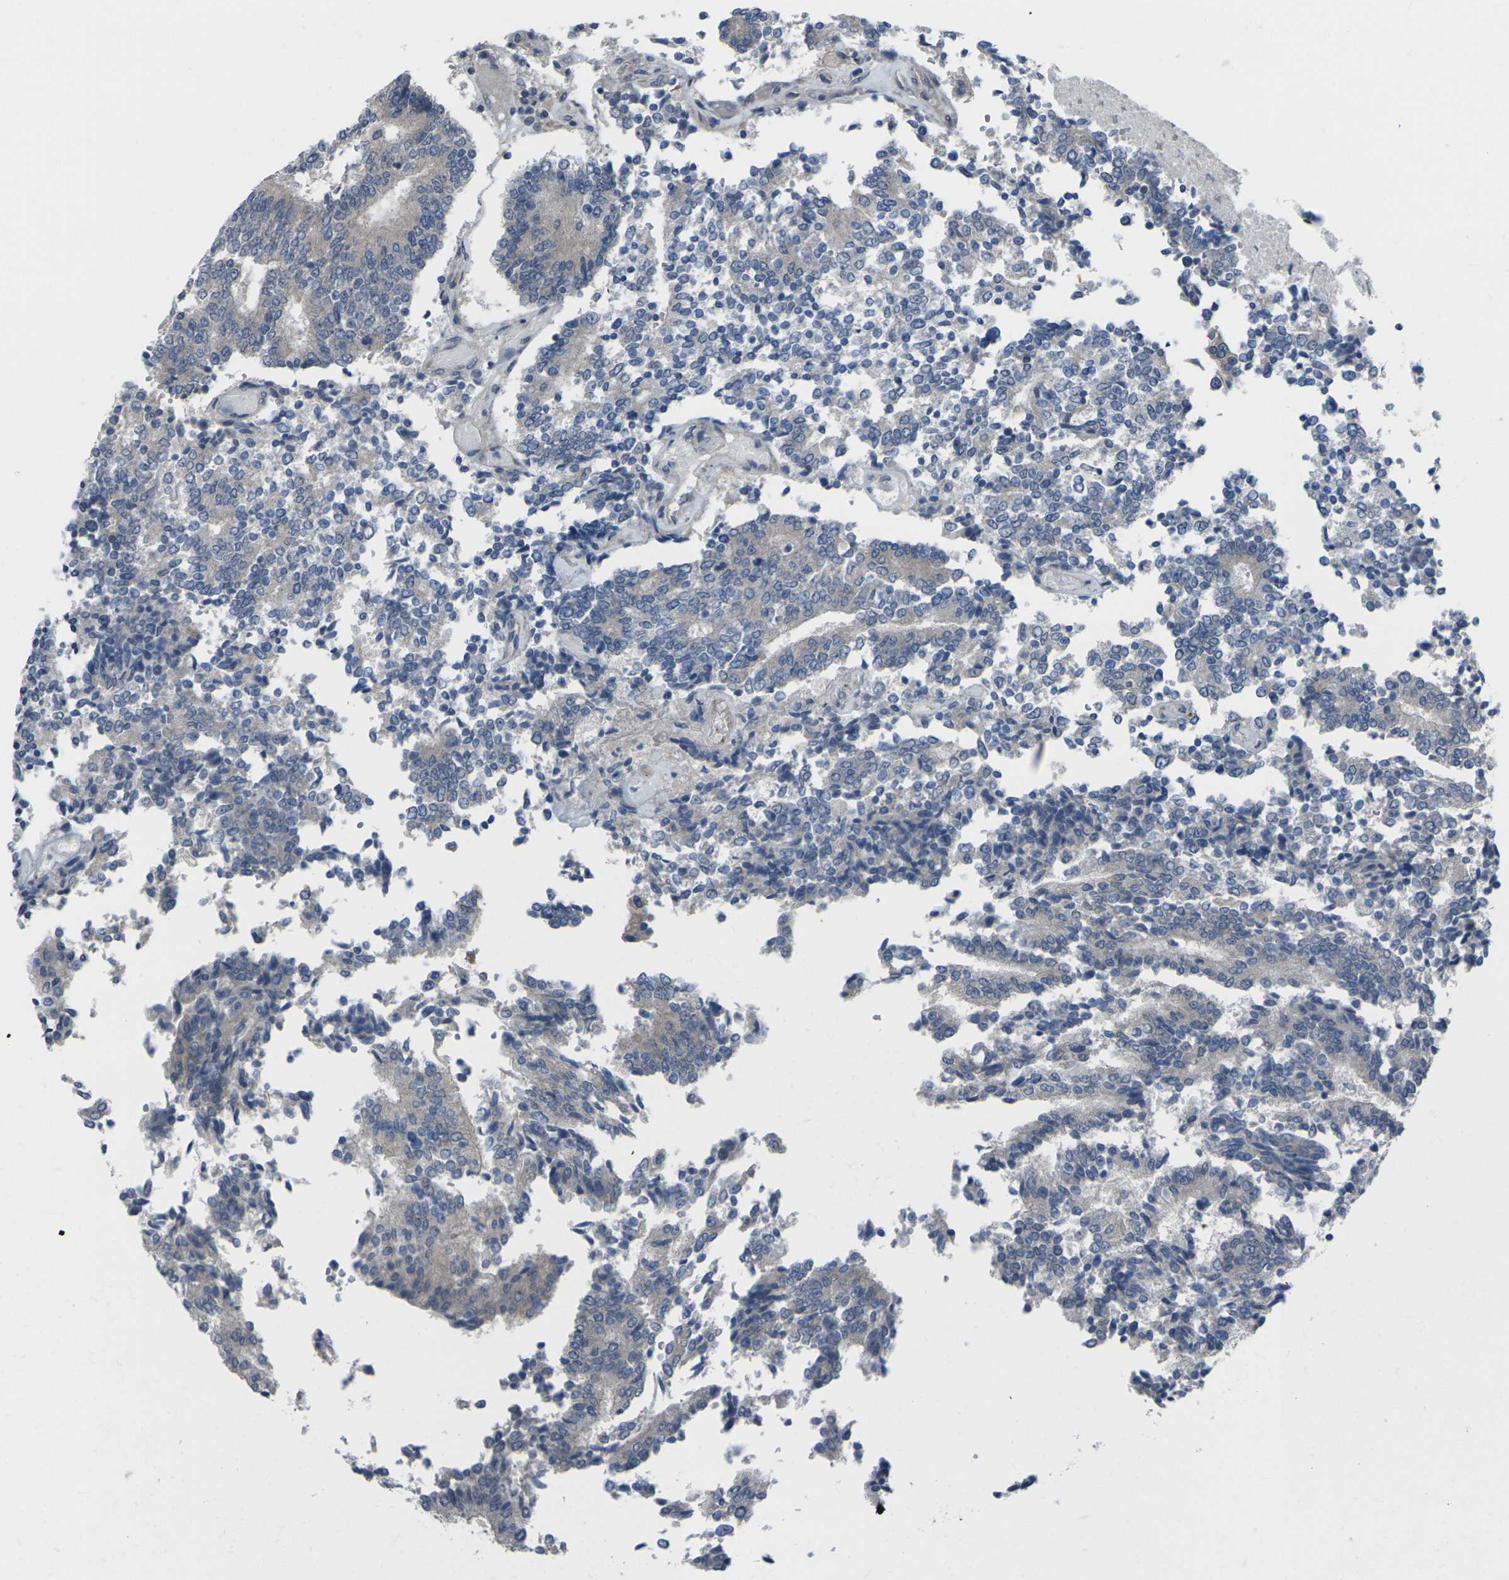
{"staining": {"intensity": "weak", "quantity": "<25%", "location": "cytoplasmic/membranous"}, "tissue": "prostate cancer", "cell_type": "Tumor cells", "image_type": "cancer", "snomed": [{"axis": "morphology", "description": "Normal tissue, NOS"}, {"axis": "morphology", "description": "Adenocarcinoma, High grade"}, {"axis": "topography", "description": "Prostate"}, {"axis": "topography", "description": "Seminal veicle"}], "caption": "Prostate cancer stained for a protein using immunohistochemistry displays no positivity tumor cells.", "gene": "CCR10", "patient": {"sex": "male", "age": 55}}